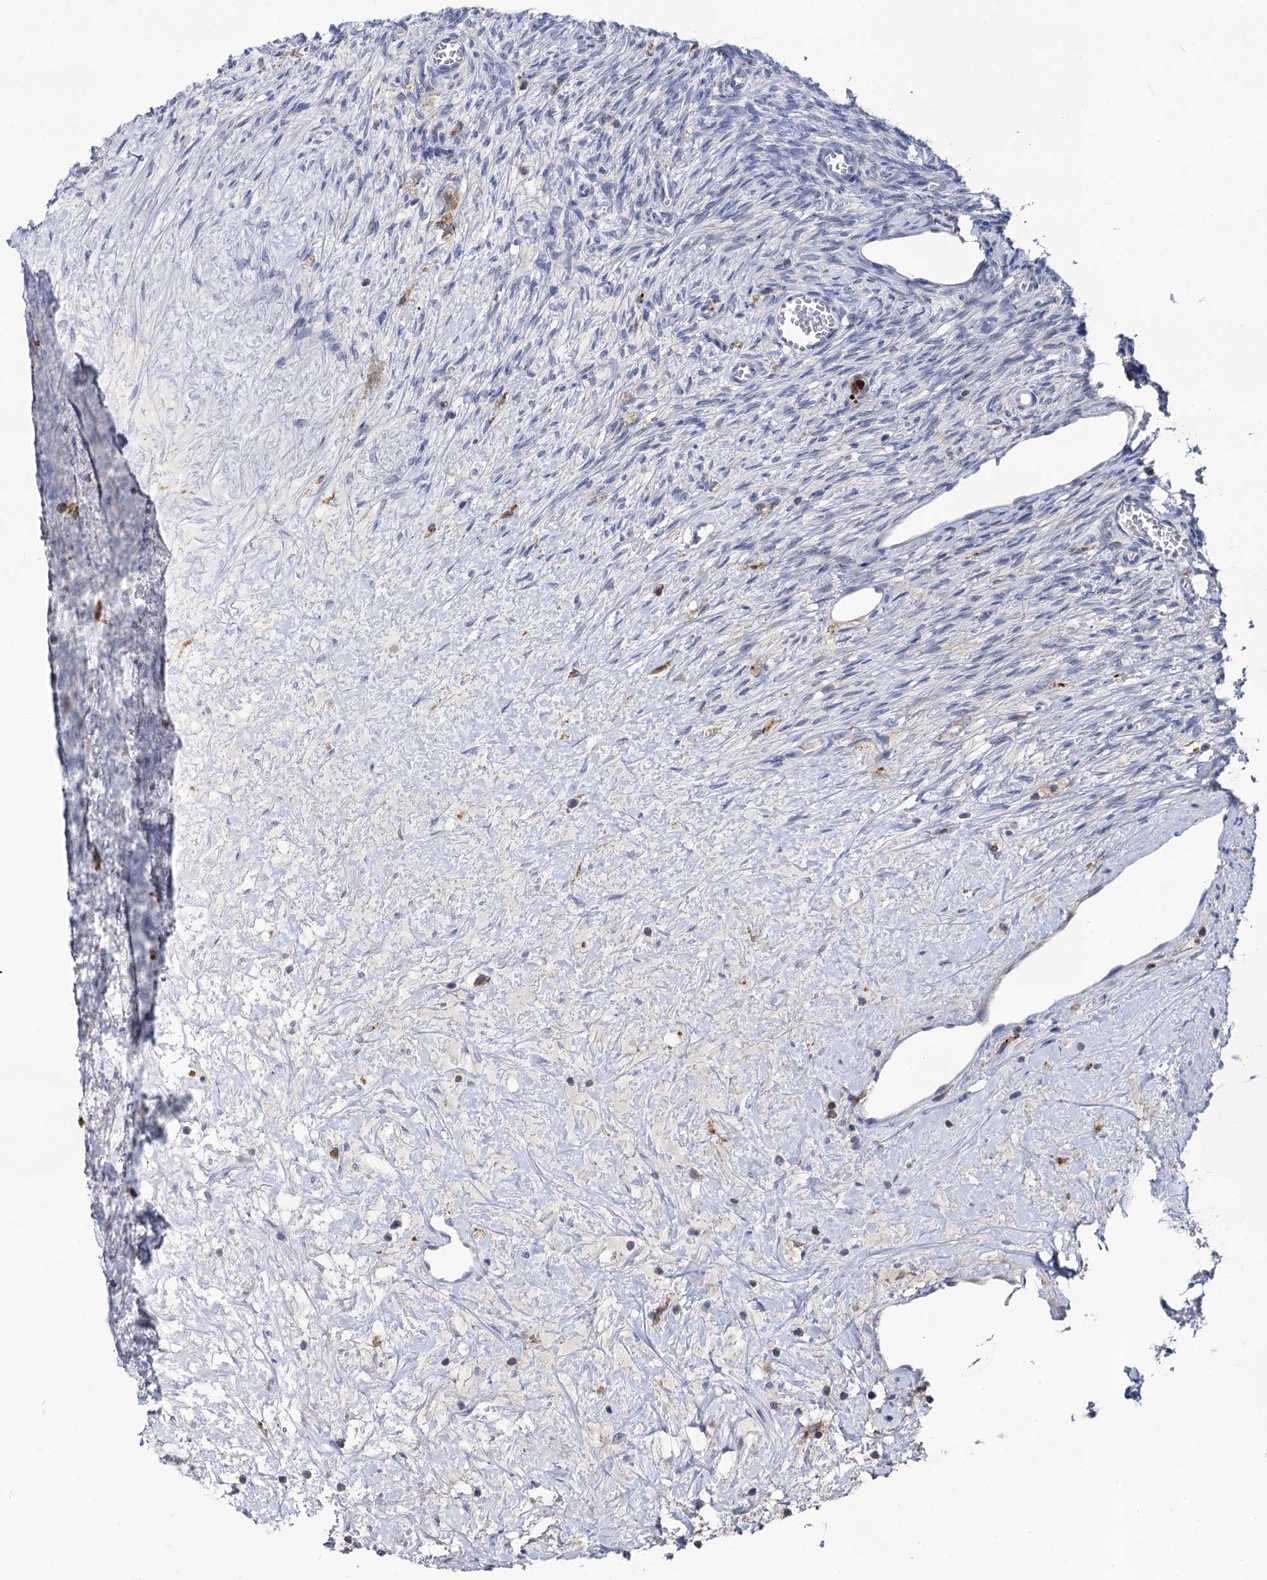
{"staining": {"intensity": "negative", "quantity": "none", "location": "none"}, "tissue": "ovary", "cell_type": "Ovarian stroma cells", "image_type": "normal", "snomed": [{"axis": "morphology", "description": "Normal tissue, NOS"}, {"axis": "topography", "description": "Ovary"}], "caption": "Immunohistochemical staining of benign ovary shows no significant positivity in ovarian stroma cells.", "gene": "RHOG", "patient": {"sex": "female", "age": 44}}